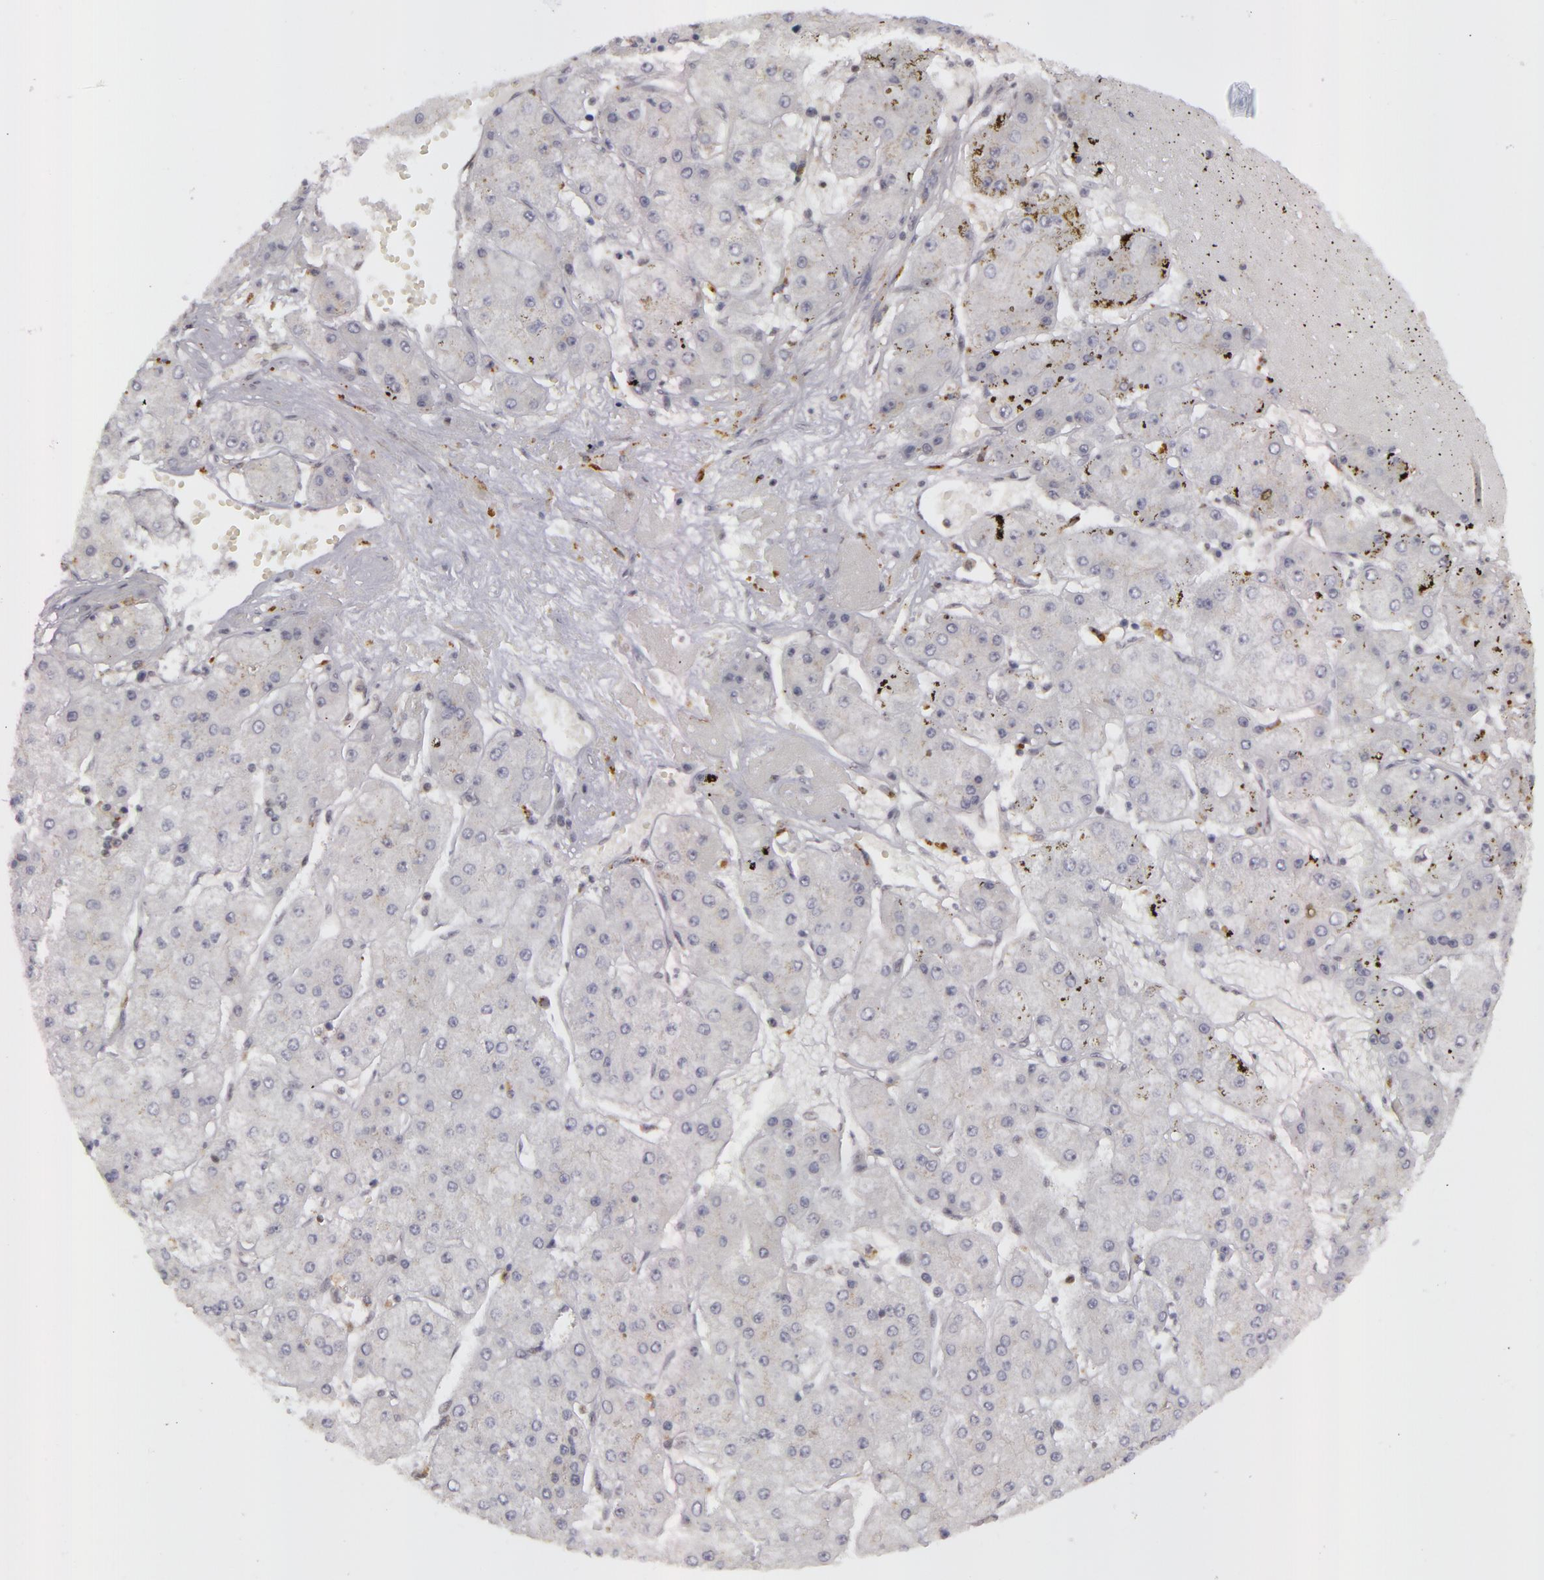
{"staining": {"intensity": "negative", "quantity": "none", "location": "none"}, "tissue": "liver cancer", "cell_type": "Tumor cells", "image_type": "cancer", "snomed": [{"axis": "morphology", "description": "Carcinoma, Hepatocellular, NOS"}, {"axis": "topography", "description": "Liver"}], "caption": "Tumor cells are negative for brown protein staining in liver cancer (hepatocellular carcinoma).", "gene": "RRP7A", "patient": {"sex": "female", "age": 52}}